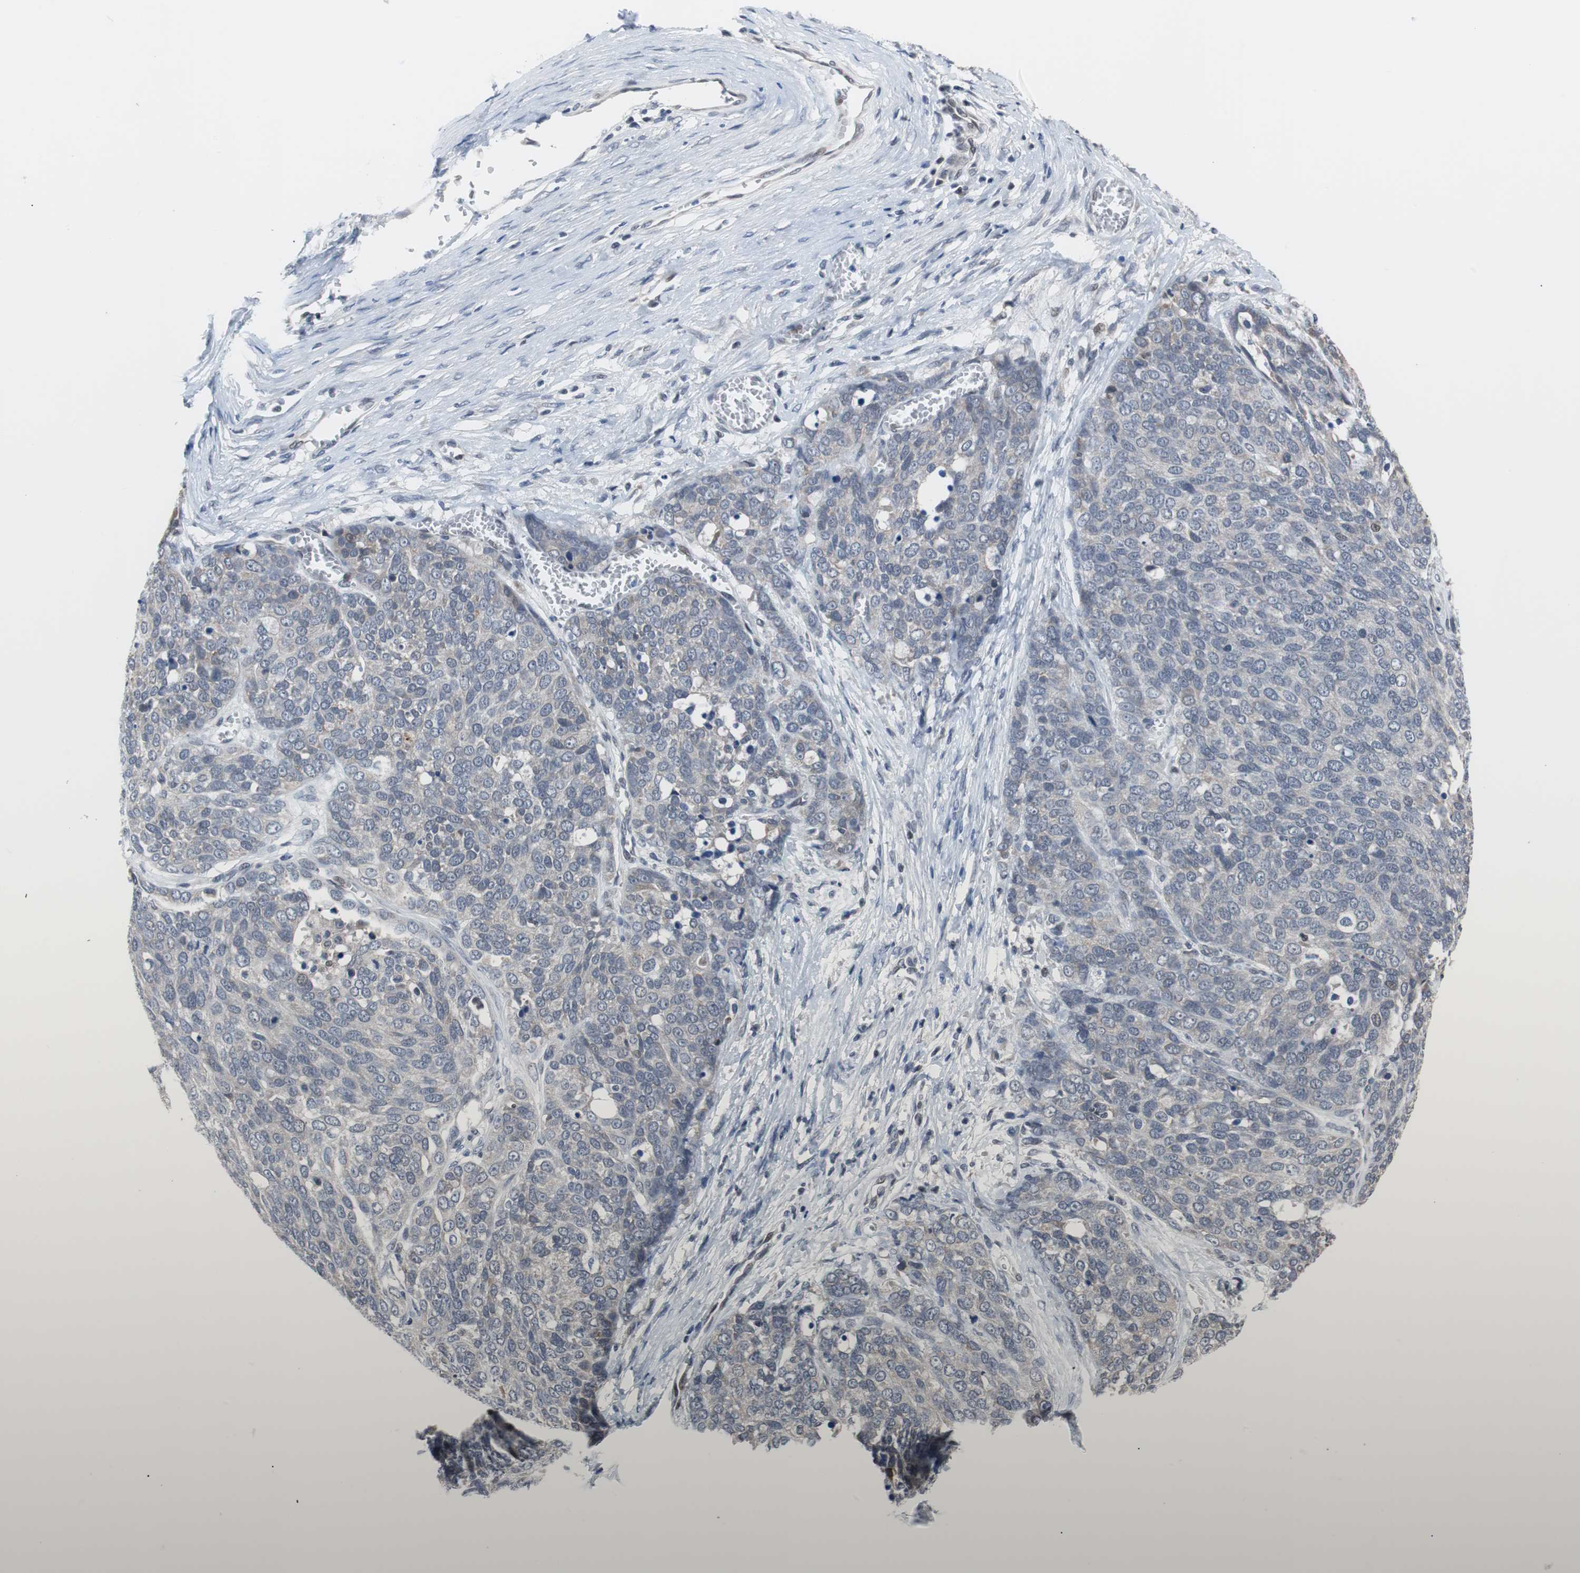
{"staining": {"intensity": "weak", "quantity": "<25%", "location": "cytoplasmic/membranous"}, "tissue": "ovarian cancer", "cell_type": "Tumor cells", "image_type": "cancer", "snomed": [{"axis": "morphology", "description": "Cystadenocarcinoma, serous, NOS"}, {"axis": "topography", "description": "Ovary"}], "caption": "Ovarian cancer was stained to show a protein in brown. There is no significant expression in tumor cells.", "gene": "TP63", "patient": {"sex": "female", "age": 44}}